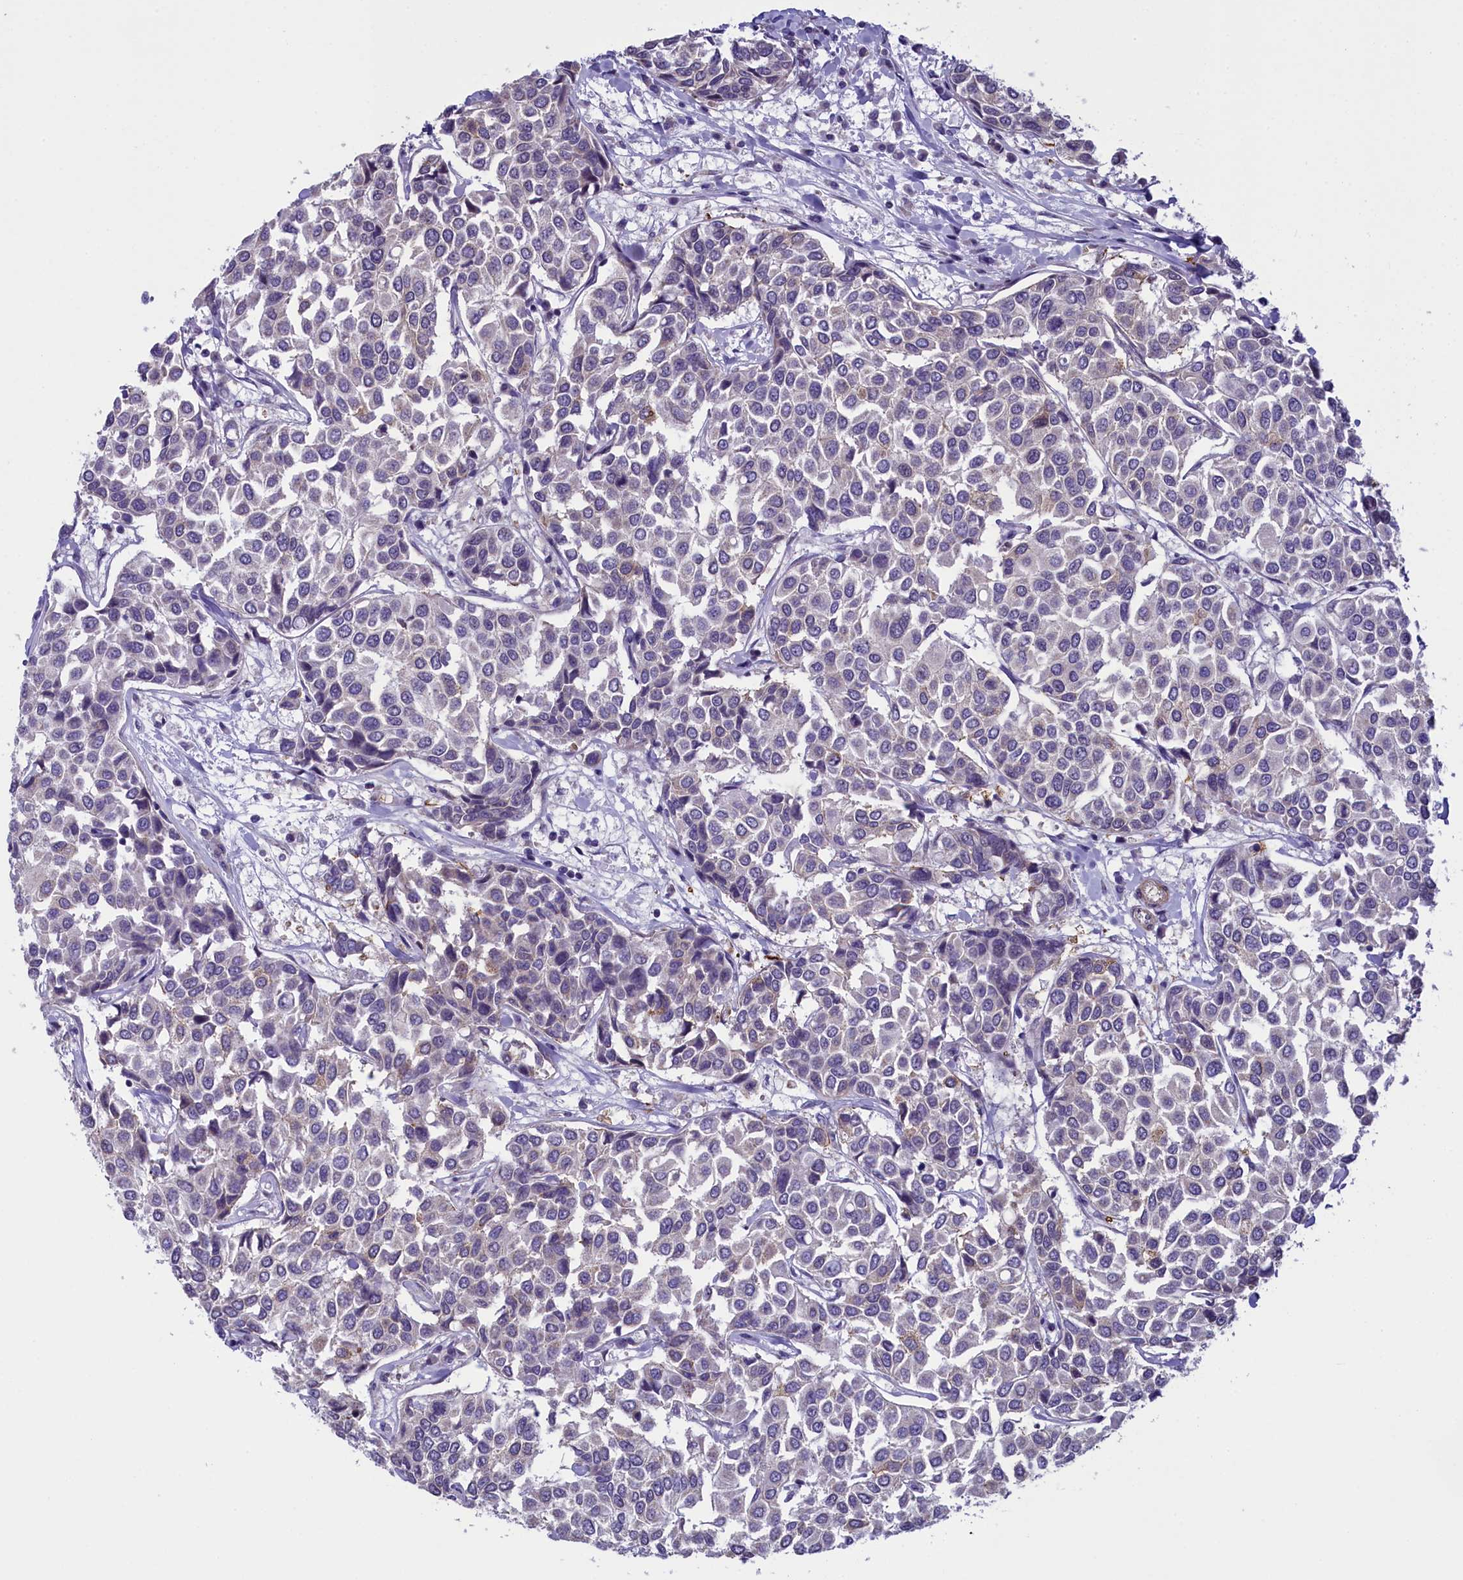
{"staining": {"intensity": "negative", "quantity": "none", "location": "none"}, "tissue": "breast cancer", "cell_type": "Tumor cells", "image_type": "cancer", "snomed": [{"axis": "morphology", "description": "Duct carcinoma"}, {"axis": "topography", "description": "Breast"}], "caption": "This is a micrograph of immunohistochemistry staining of breast cancer (intraductal carcinoma), which shows no positivity in tumor cells.", "gene": "IGSF6", "patient": {"sex": "female", "age": 55}}